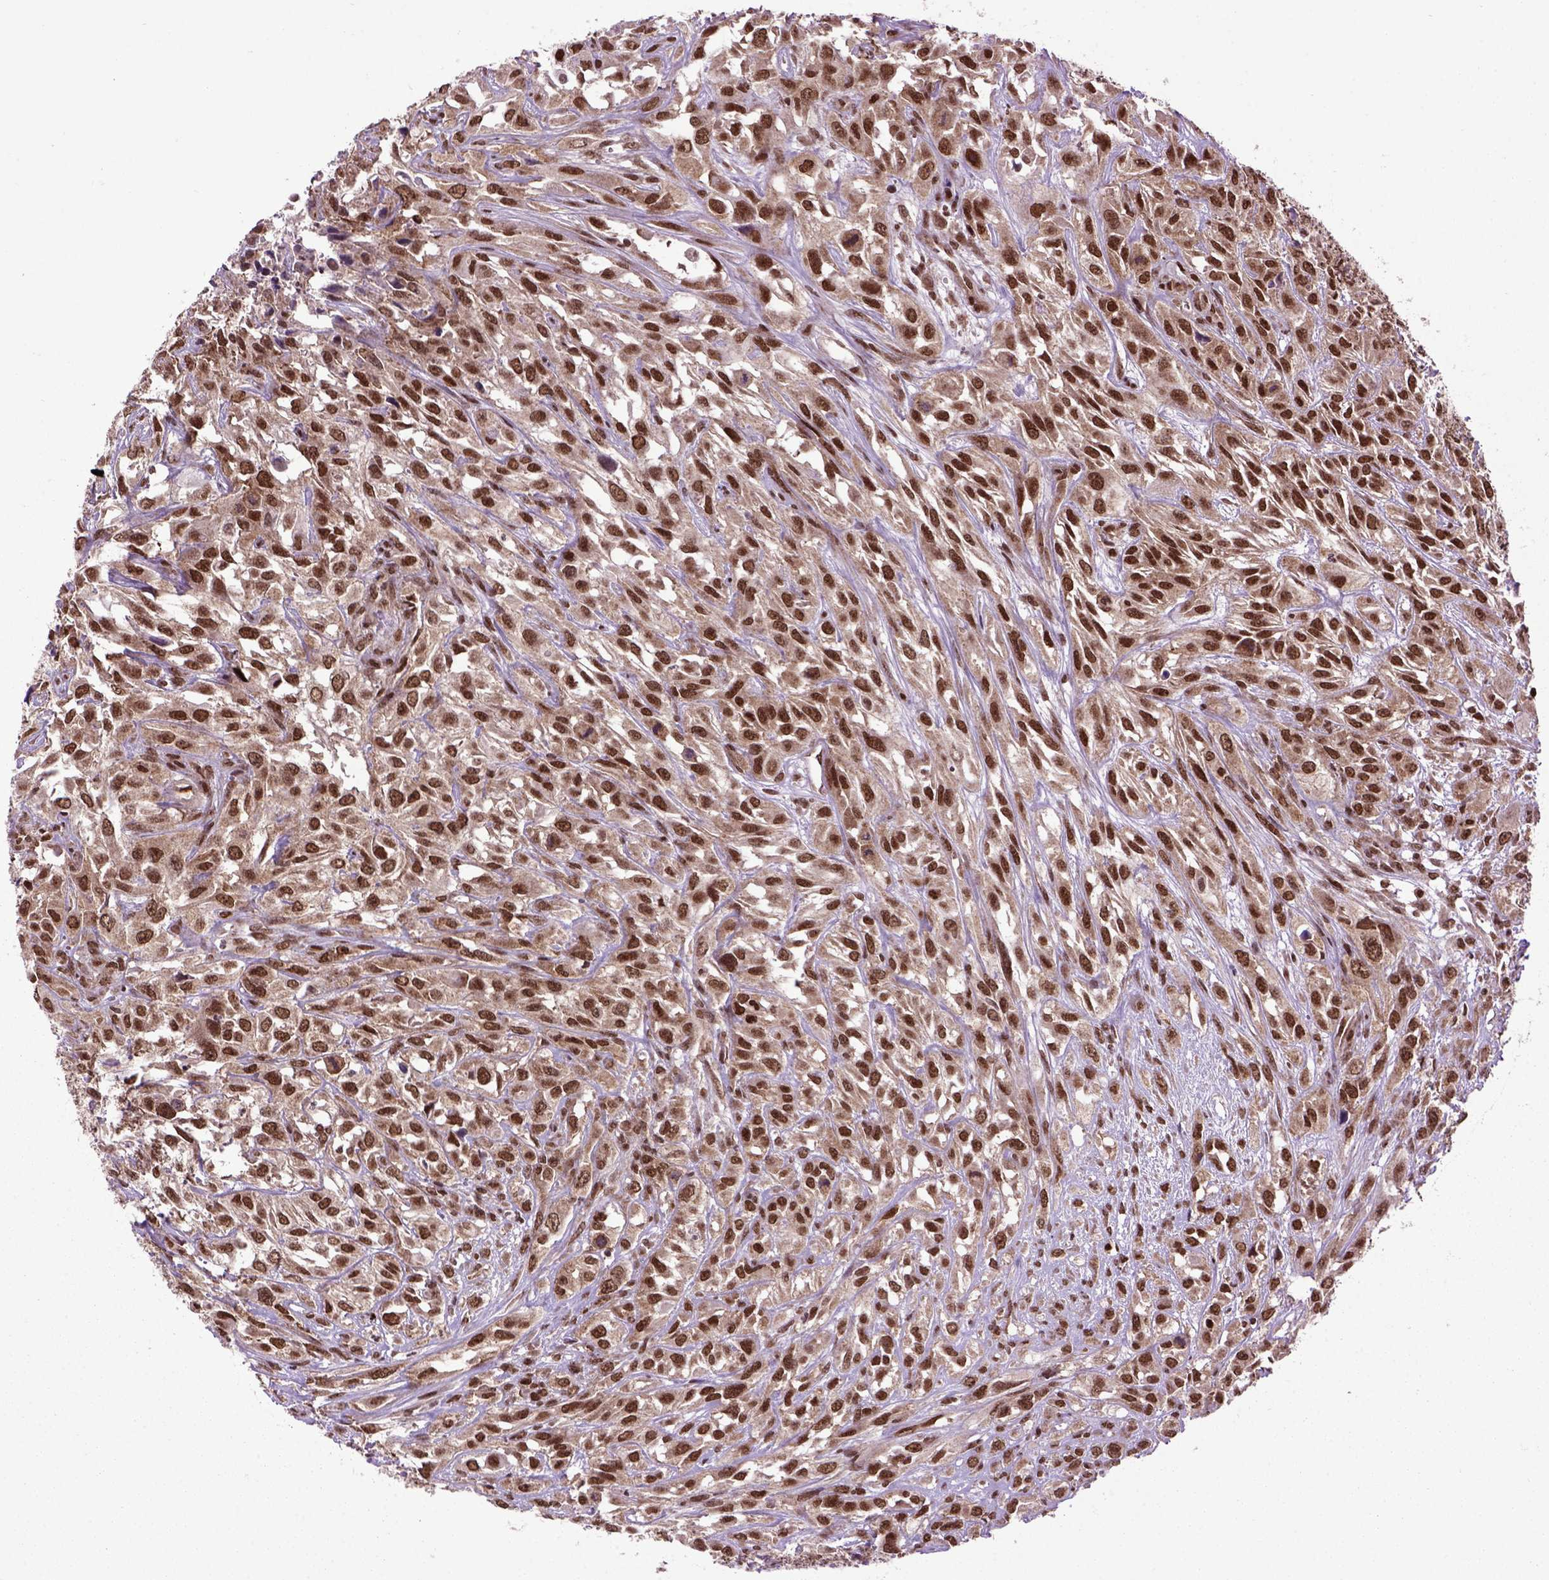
{"staining": {"intensity": "strong", "quantity": ">75%", "location": "nuclear"}, "tissue": "urothelial cancer", "cell_type": "Tumor cells", "image_type": "cancer", "snomed": [{"axis": "morphology", "description": "Urothelial carcinoma, High grade"}, {"axis": "topography", "description": "Urinary bladder"}], "caption": "DAB (3,3'-diaminobenzidine) immunohistochemical staining of human urothelial cancer reveals strong nuclear protein staining in approximately >75% of tumor cells.", "gene": "CELF1", "patient": {"sex": "male", "age": 67}}